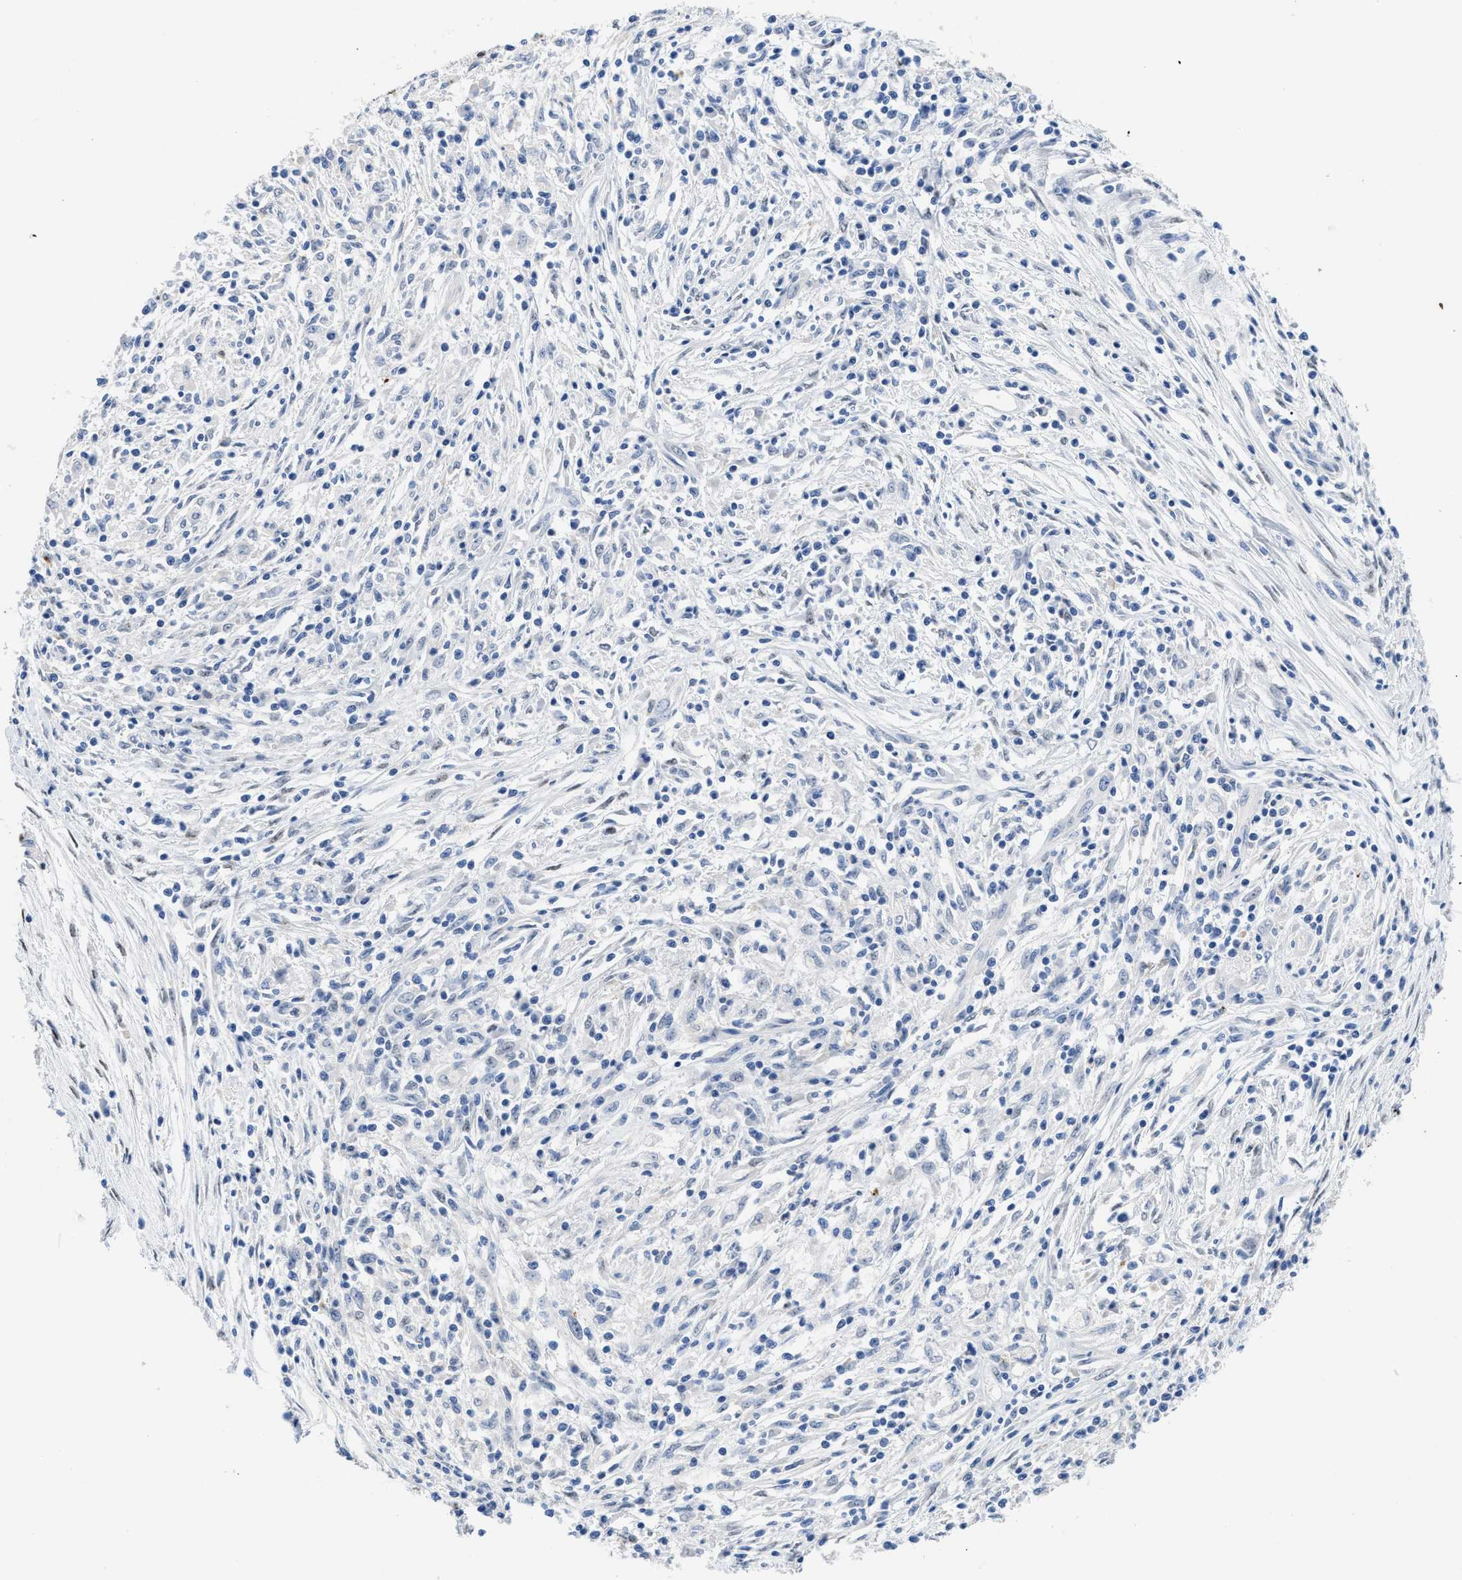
{"staining": {"intensity": "weak", "quantity": "25%-75%", "location": "nuclear"}, "tissue": "pancreatic cancer", "cell_type": "Tumor cells", "image_type": "cancer", "snomed": [{"axis": "morphology", "description": "Adenocarcinoma, NOS"}, {"axis": "topography", "description": "Pancreas"}], "caption": "An immunohistochemistry (IHC) micrograph of neoplastic tissue is shown. Protein staining in brown labels weak nuclear positivity in adenocarcinoma (pancreatic) within tumor cells.", "gene": "NFIX", "patient": {"sex": "female", "age": 70}}